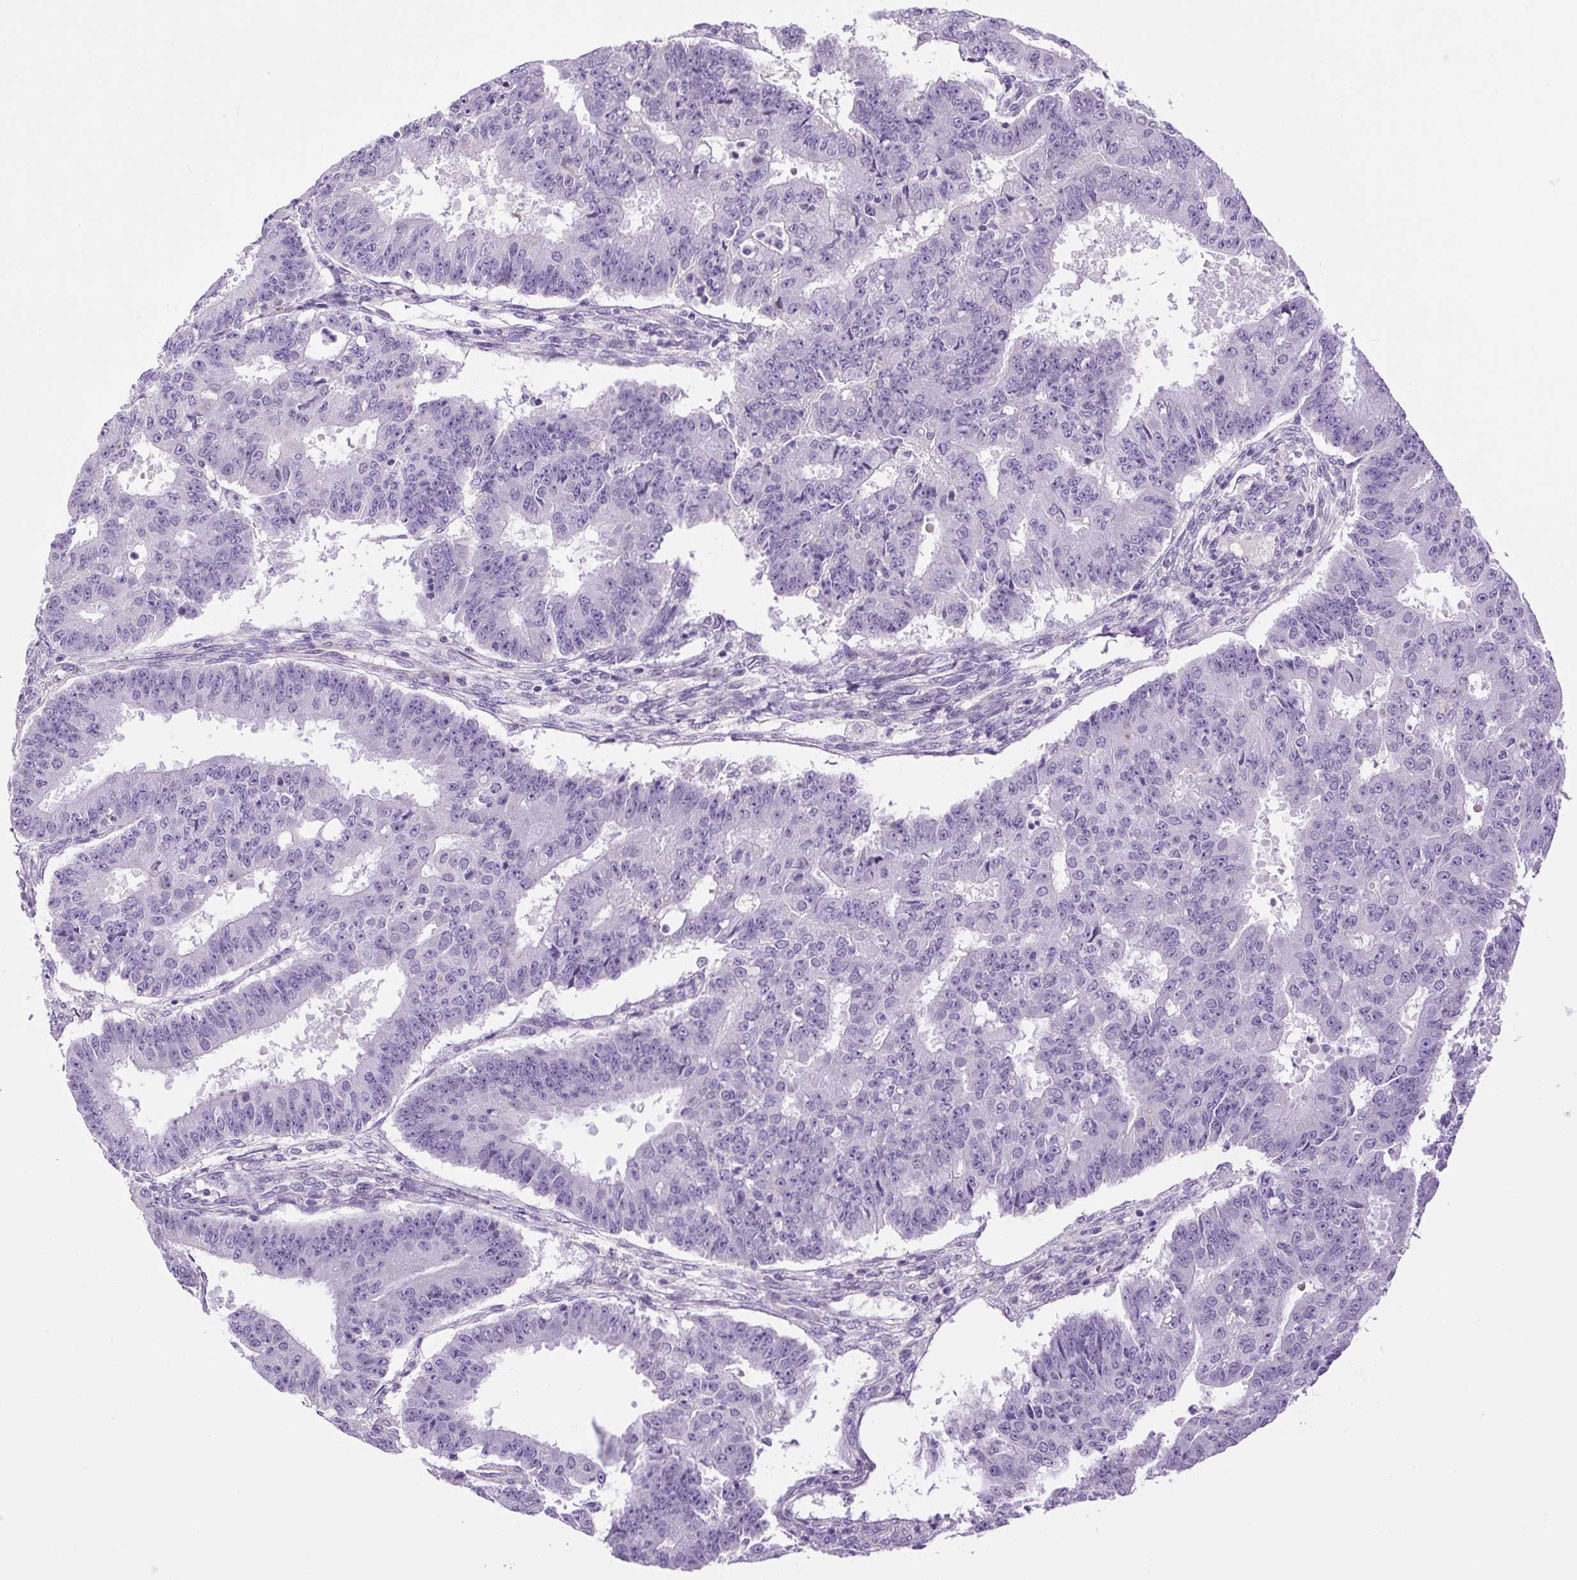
{"staining": {"intensity": "negative", "quantity": "none", "location": "none"}, "tissue": "ovarian cancer", "cell_type": "Tumor cells", "image_type": "cancer", "snomed": [{"axis": "morphology", "description": "Carcinoma, endometroid"}, {"axis": "topography", "description": "Appendix"}, {"axis": "topography", "description": "Ovary"}], "caption": "Human ovarian cancer (endometroid carcinoma) stained for a protein using immunohistochemistry exhibits no positivity in tumor cells.", "gene": "VWA7", "patient": {"sex": "female", "age": 42}}